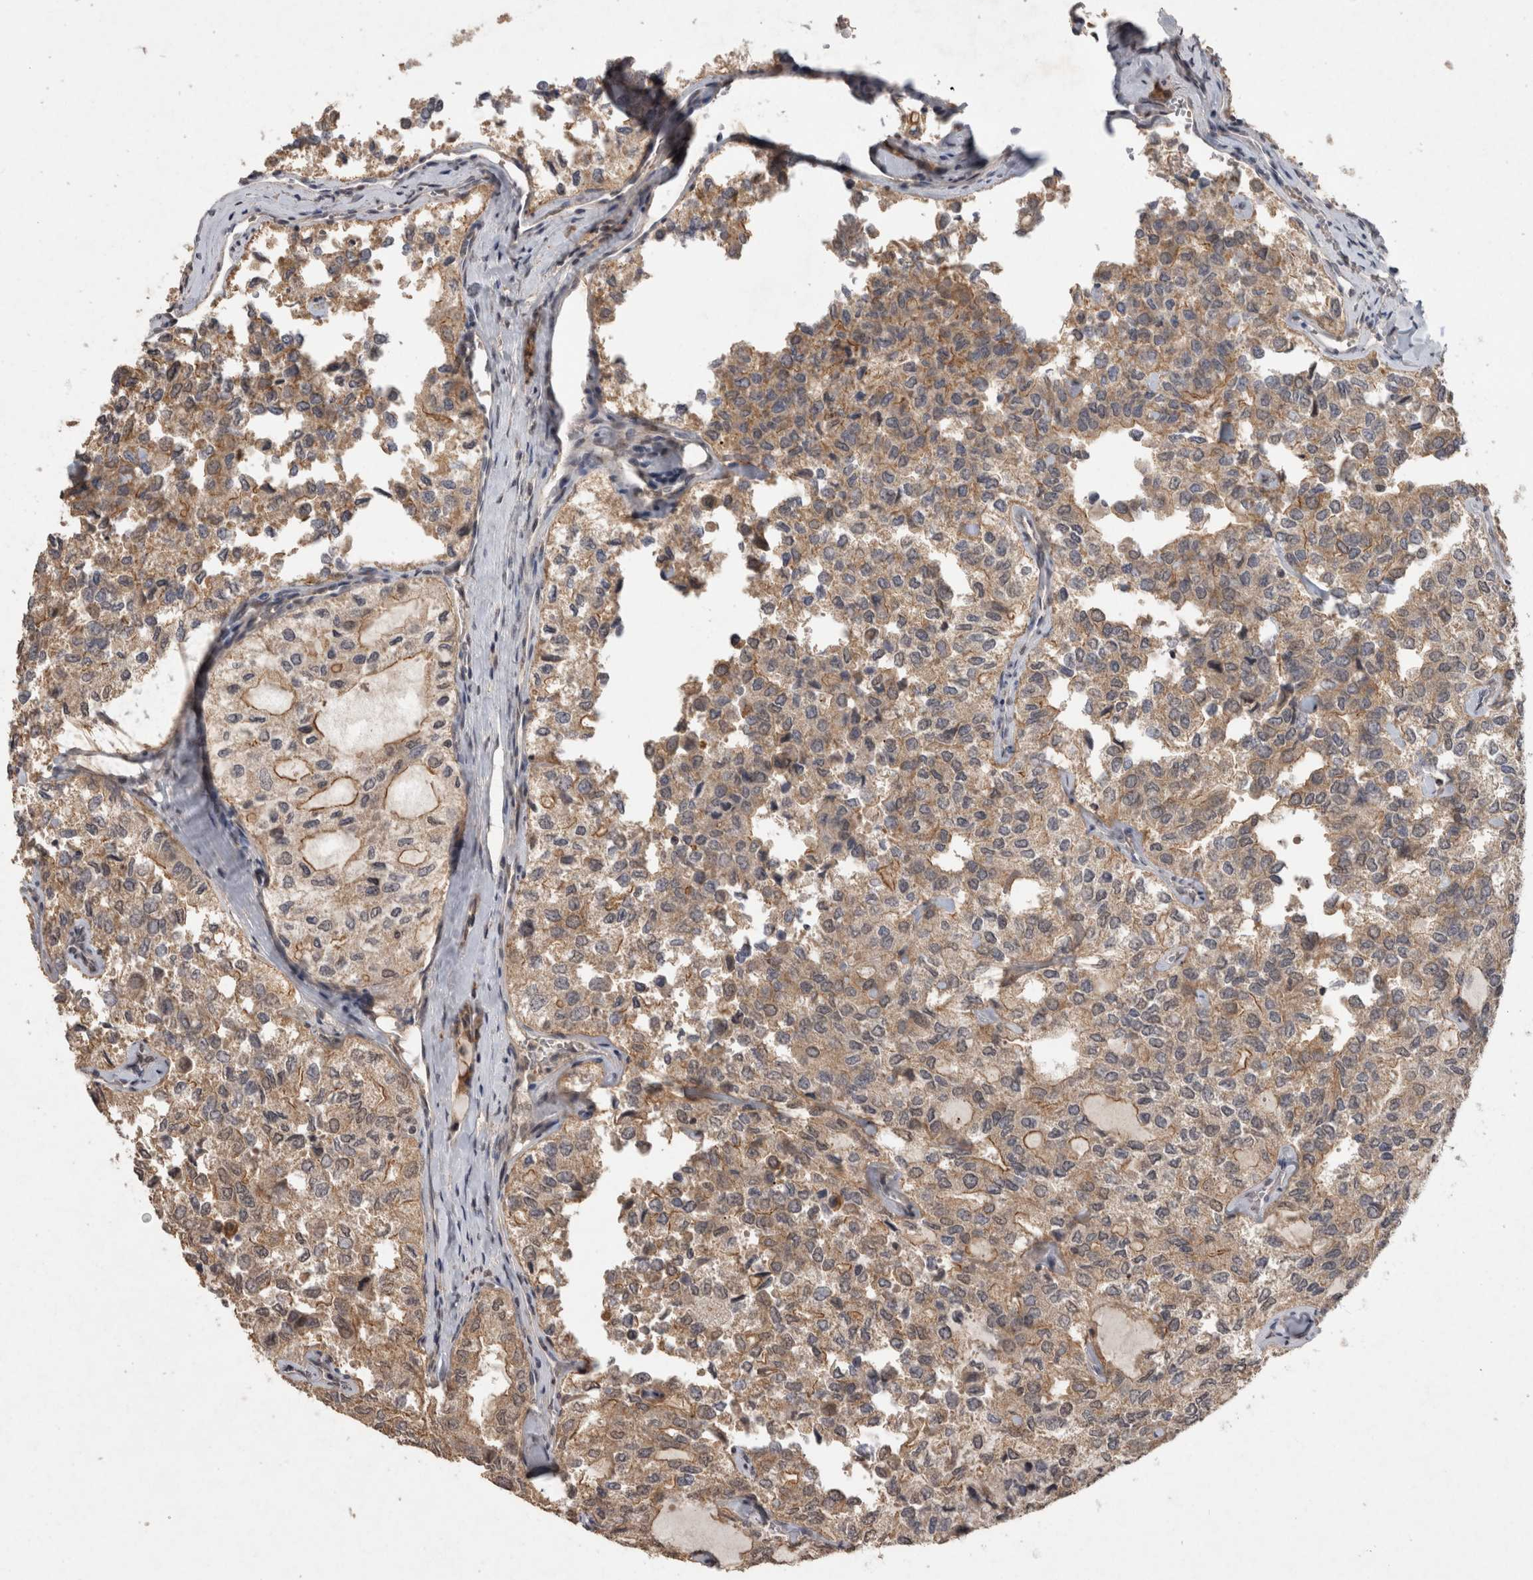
{"staining": {"intensity": "moderate", "quantity": "25%-75%", "location": "cytoplasmic/membranous"}, "tissue": "thyroid cancer", "cell_type": "Tumor cells", "image_type": "cancer", "snomed": [{"axis": "morphology", "description": "Follicular adenoma carcinoma, NOS"}, {"axis": "topography", "description": "Thyroid gland"}], "caption": "Immunohistochemistry micrograph of neoplastic tissue: thyroid cancer (follicular adenoma carcinoma) stained using IHC reveals medium levels of moderate protein expression localized specifically in the cytoplasmic/membranous of tumor cells, appearing as a cytoplasmic/membranous brown color.", "gene": "RHPN1", "patient": {"sex": "male", "age": 75}}